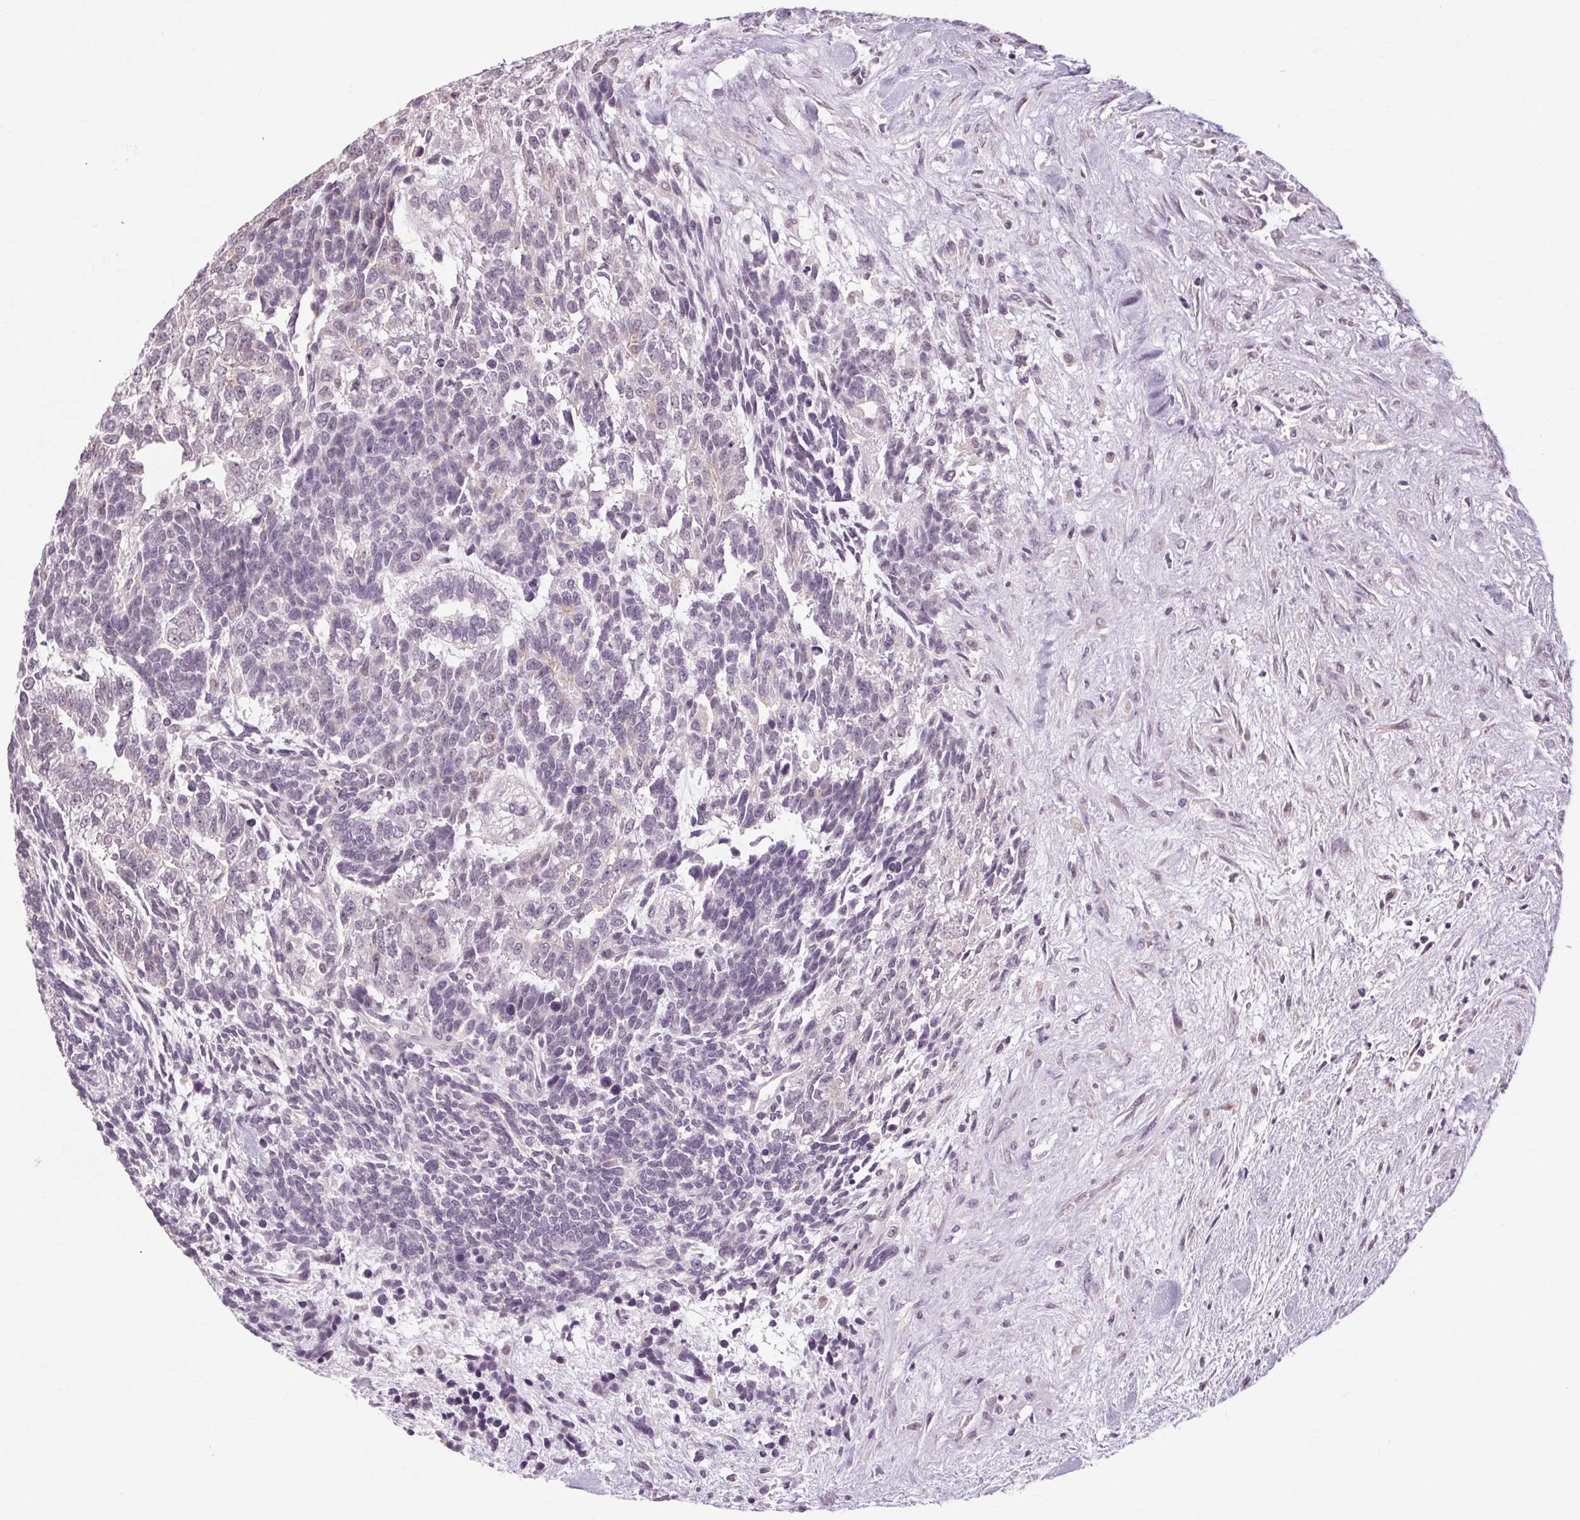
{"staining": {"intensity": "negative", "quantity": "none", "location": "none"}, "tissue": "testis cancer", "cell_type": "Tumor cells", "image_type": "cancer", "snomed": [{"axis": "morphology", "description": "Carcinoma, Embryonal, NOS"}, {"axis": "topography", "description": "Testis"}], "caption": "The immunohistochemistry (IHC) image has no significant positivity in tumor cells of testis embryonal carcinoma tissue.", "gene": "KLHL40", "patient": {"sex": "male", "age": 23}}